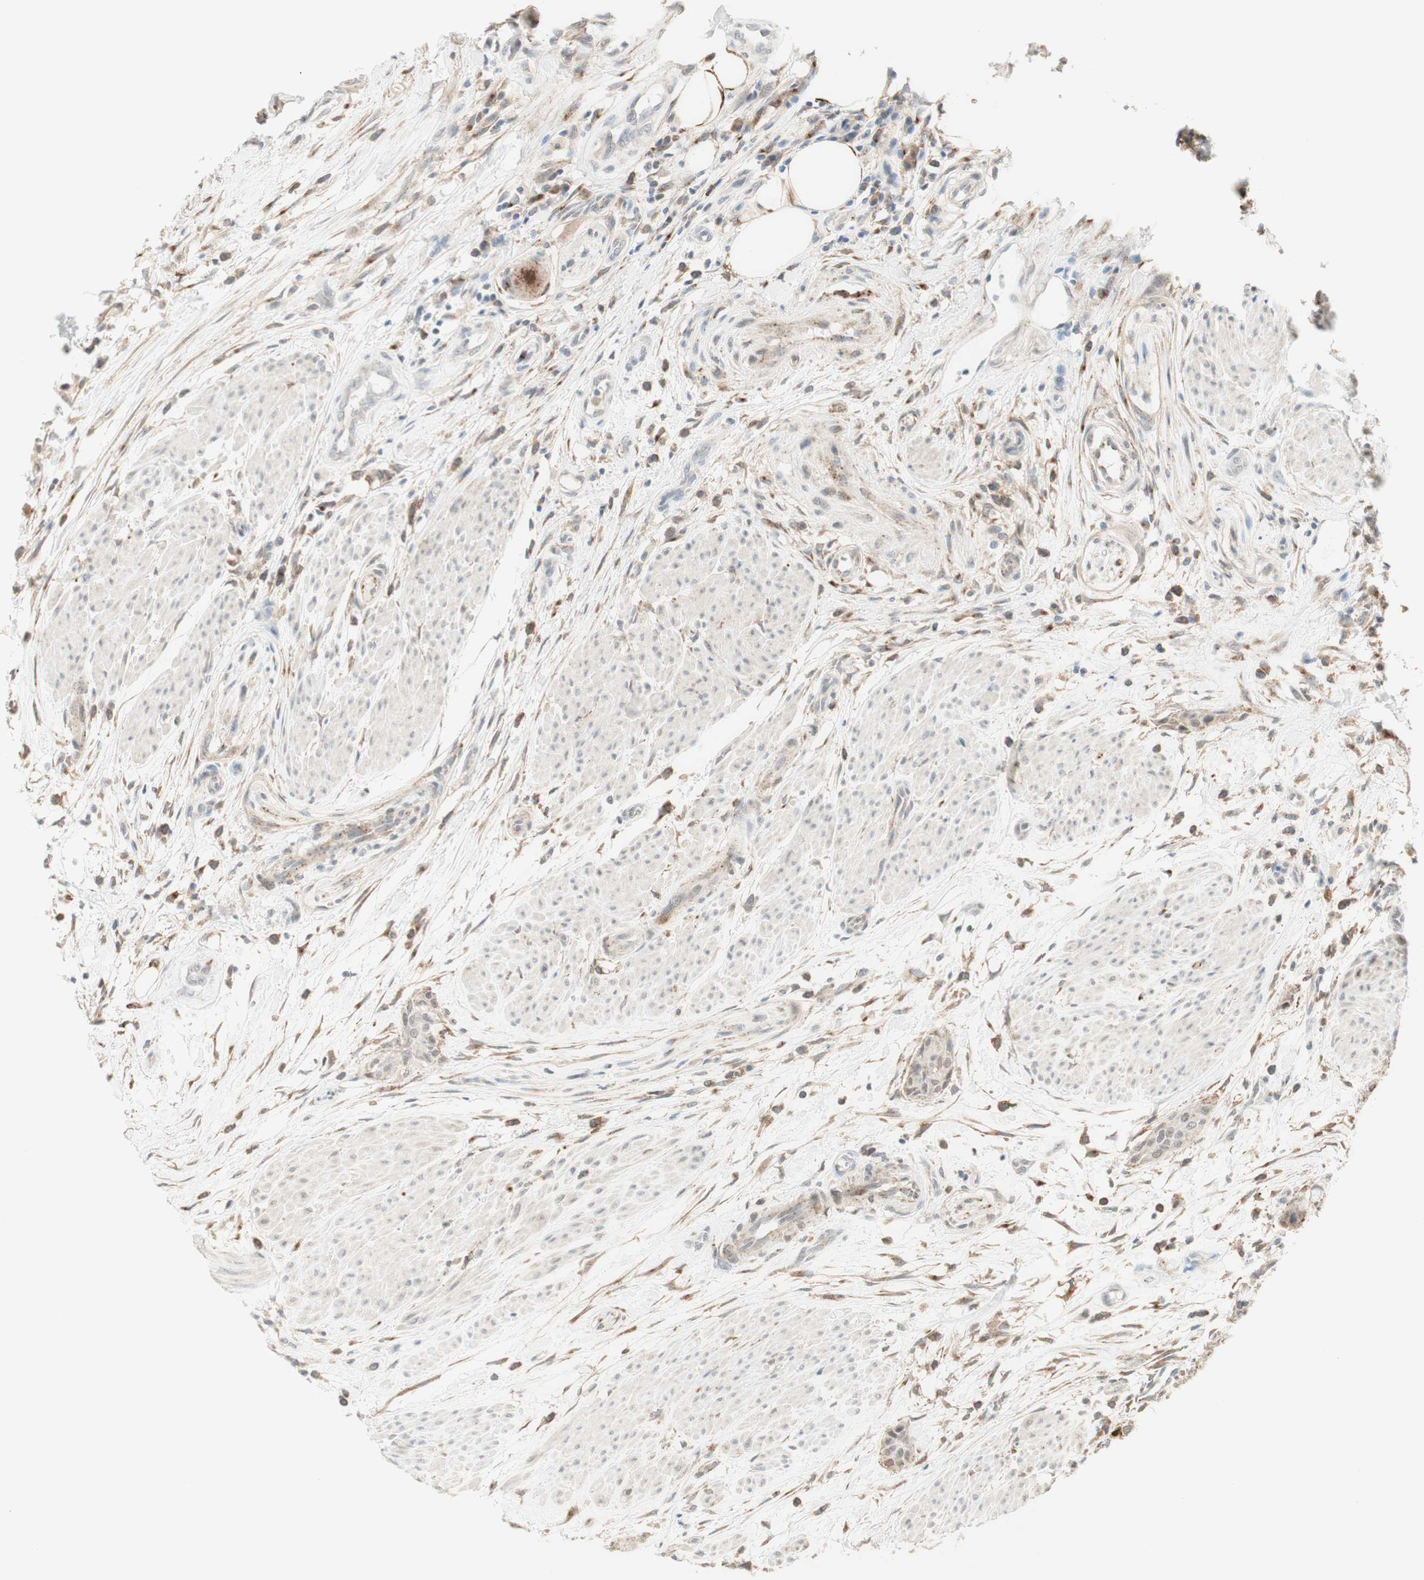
{"staining": {"intensity": "negative", "quantity": "none", "location": "none"}, "tissue": "urothelial cancer", "cell_type": "Tumor cells", "image_type": "cancer", "snomed": [{"axis": "morphology", "description": "Urothelial carcinoma, High grade"}, {"axis": "topography", "description": "Urinary bladder"}], "caption": "IHC micrograph of neoplastic tissue: human urothelial carcinoma (high-grade) stained with DAB displays no significant protein staining in tumor cells.", "gene": "GAPT", "patient": {"sex": "male", "age": 35}}